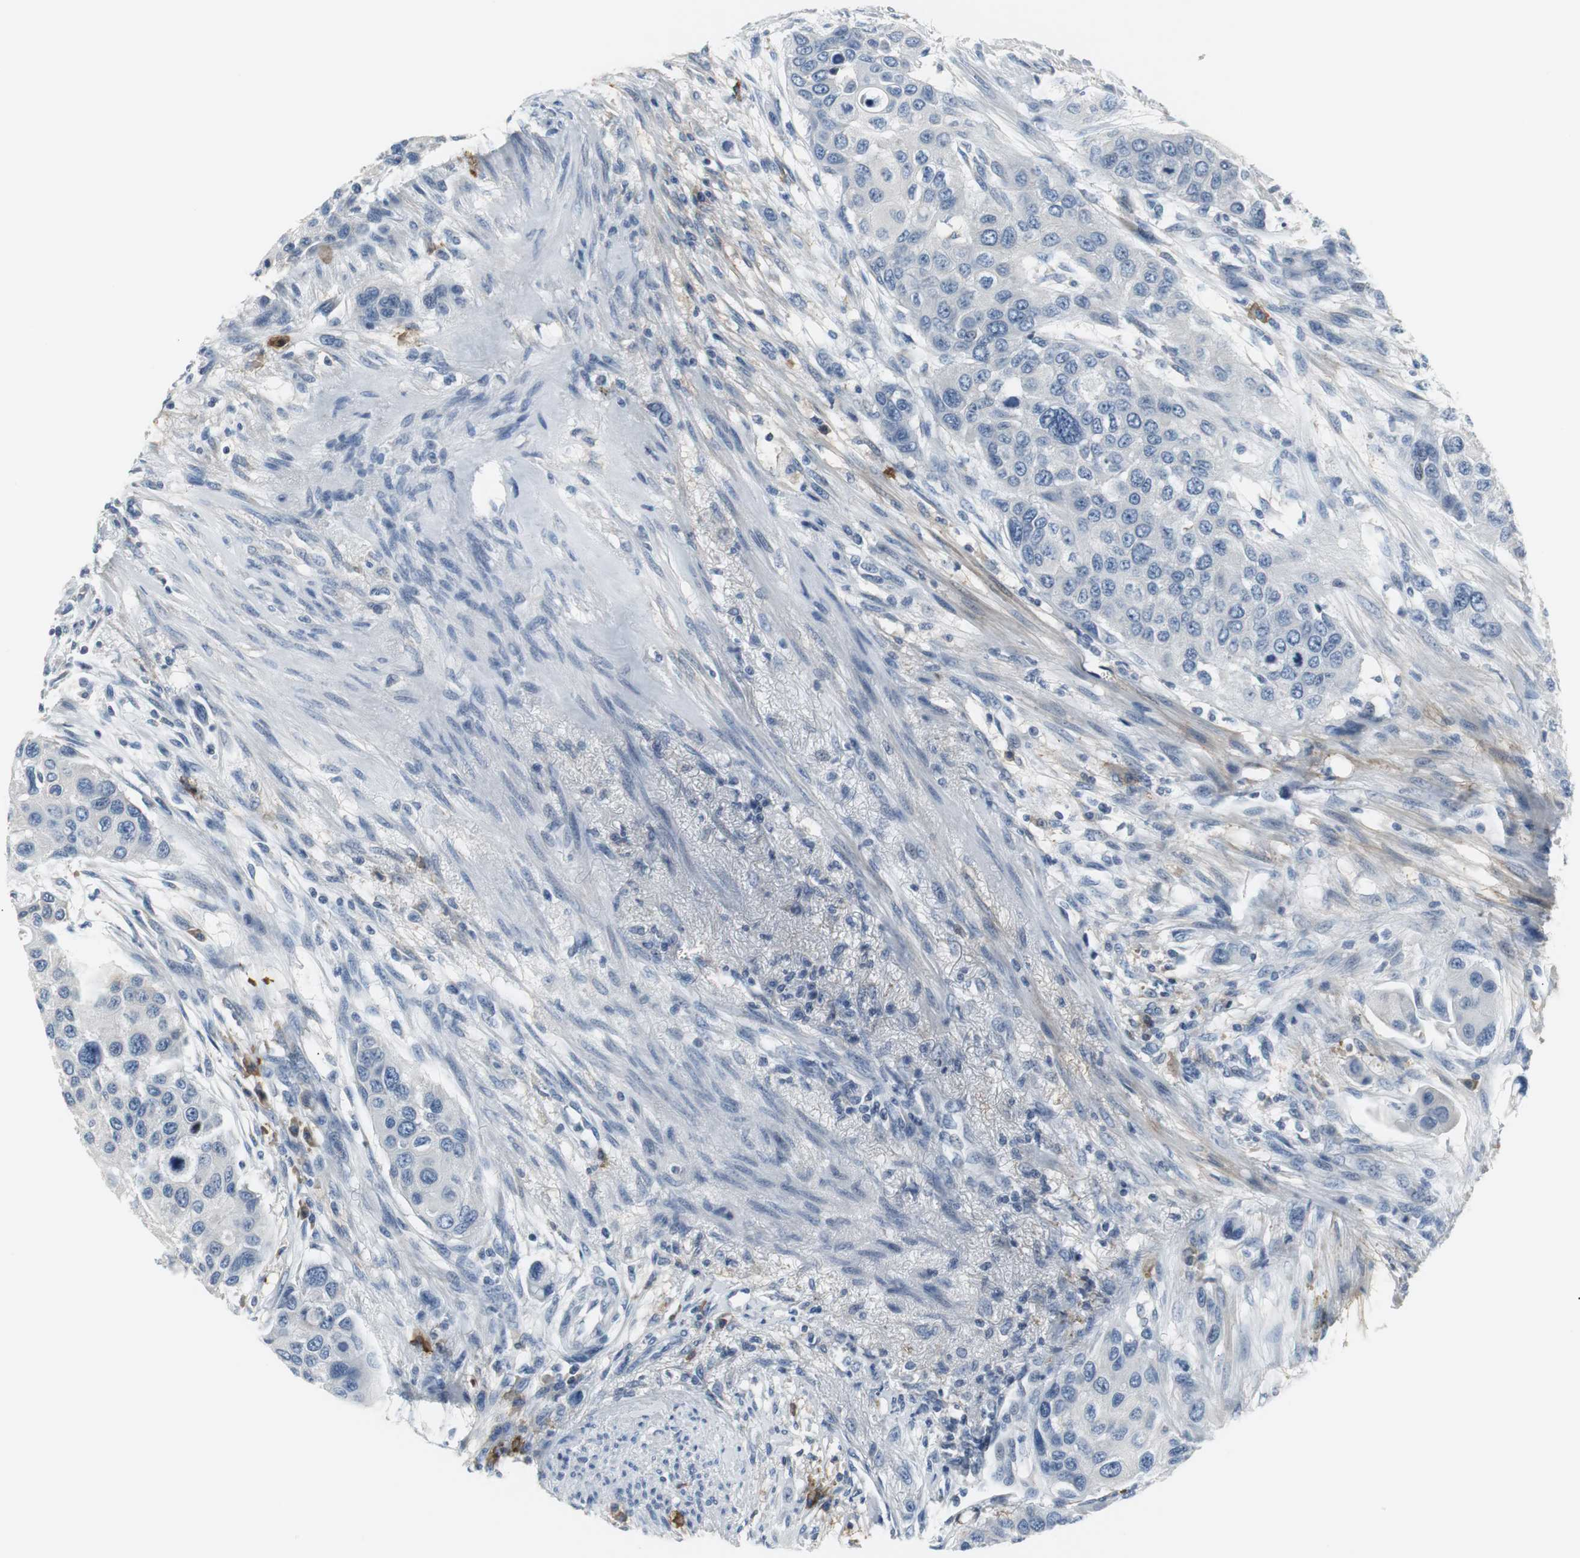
{"staining": {"intensity": "negative", "quantity": "none", "location": "none"}, "tissue": "urothelial cancer", "cell_type": "Tumor cells", "image_type": "cancer", "snomed": [{"axis": "morphology", "description": "Urothelial carcinoma, High grade"}, {"axis": "topography", "description": "Urinary bladder"}], "caption": "This is an immunohistochemistry micrograph of human urothelial cancer. There is no expression in tumor cells.", "gene": "SLC2A5", "patient": {"sex": "female", "age": 56}}